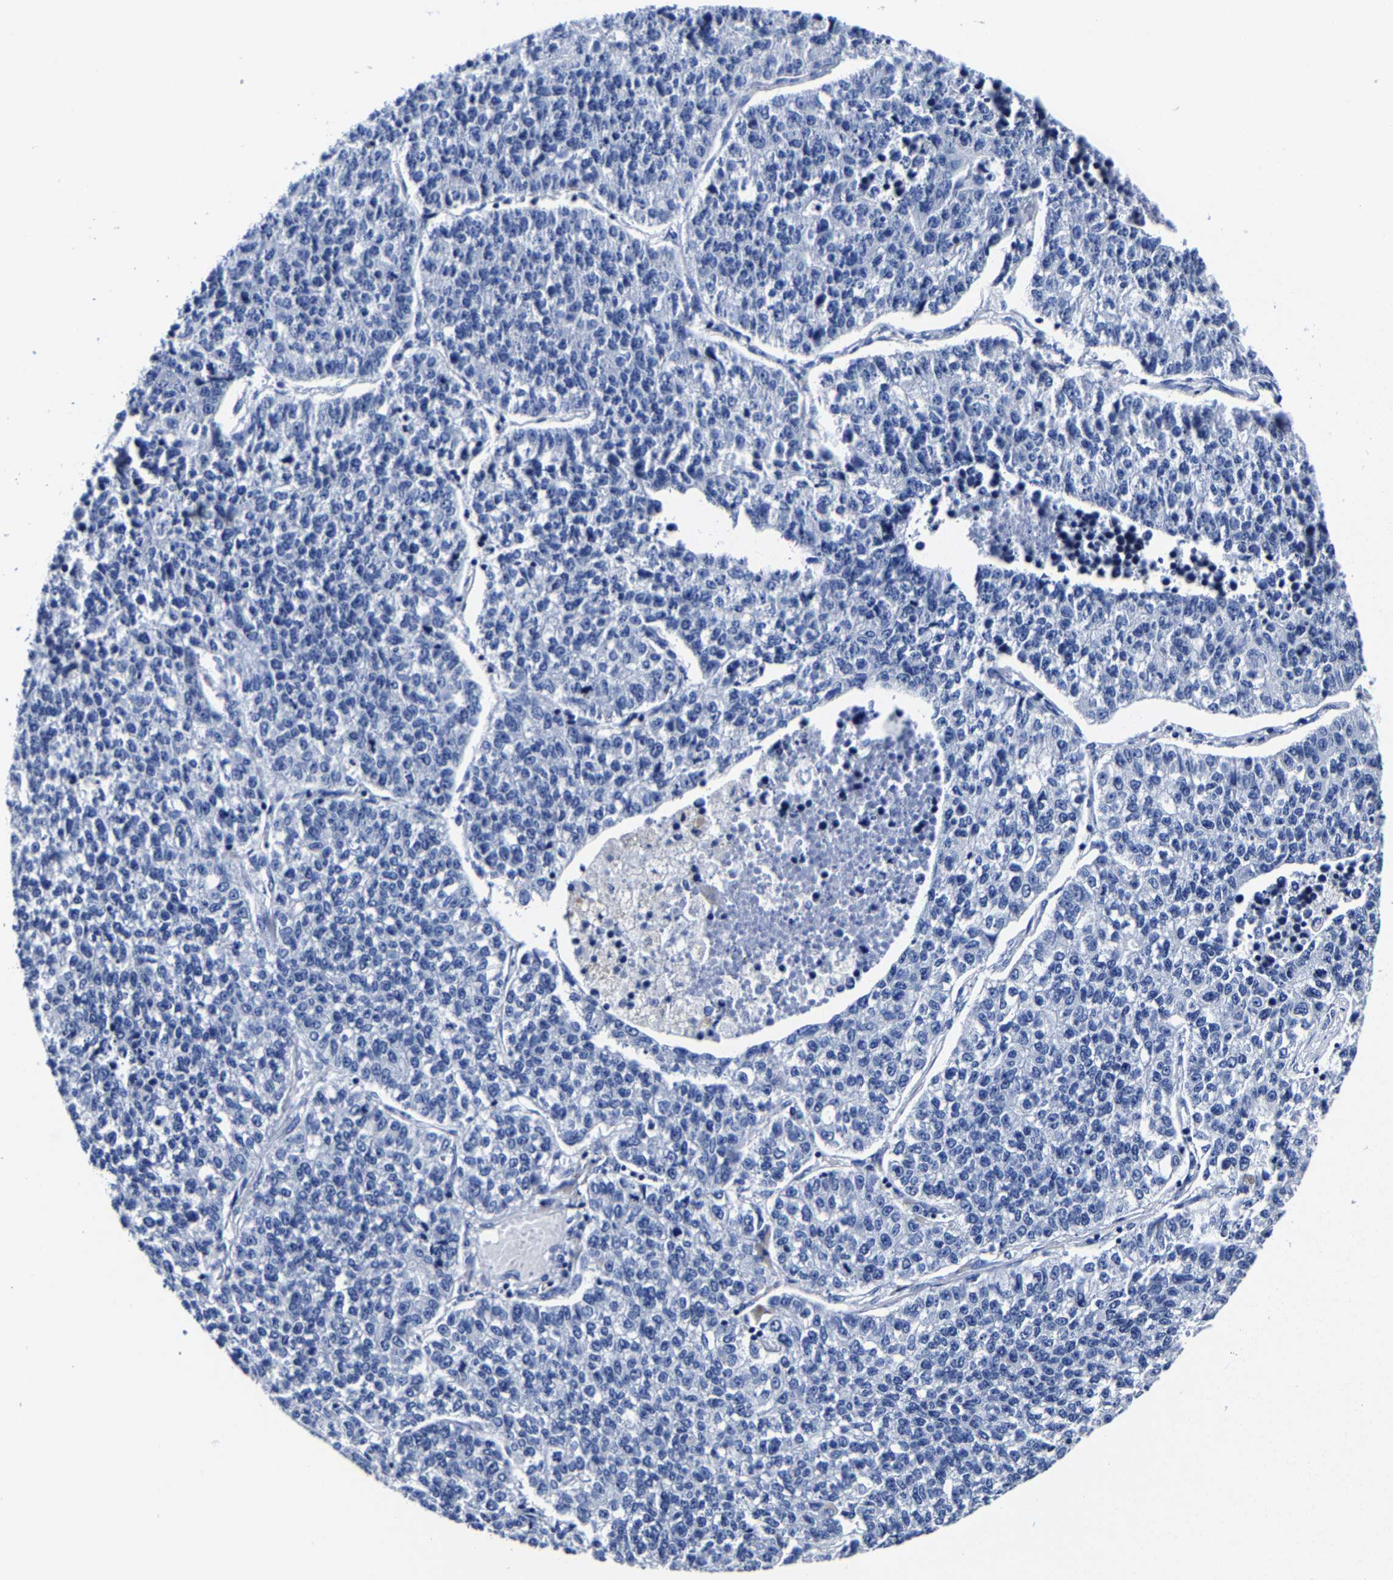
{"staining": {"intensity": "negative", "quantity": "none", "location": "none"}, "tissue": "lung cancer", "cell_type": "Tumor cells", "image_type": "cancer", "snomed": [{"axis": "morphology", "description": "Adenocarcinoma, NOS"}, {"axis": "topography", "description": "Lung"}], "caption": "The immunohistochemistry (IHC) histopathology image has no significant staining in tumor cells of lung adenocarcinoma tissue. (DAB immunohistochemistry (IHC) with hematoxylin counter stain).", "gene": "CPA2", "patient": {"sex": "male", "age": 49}}